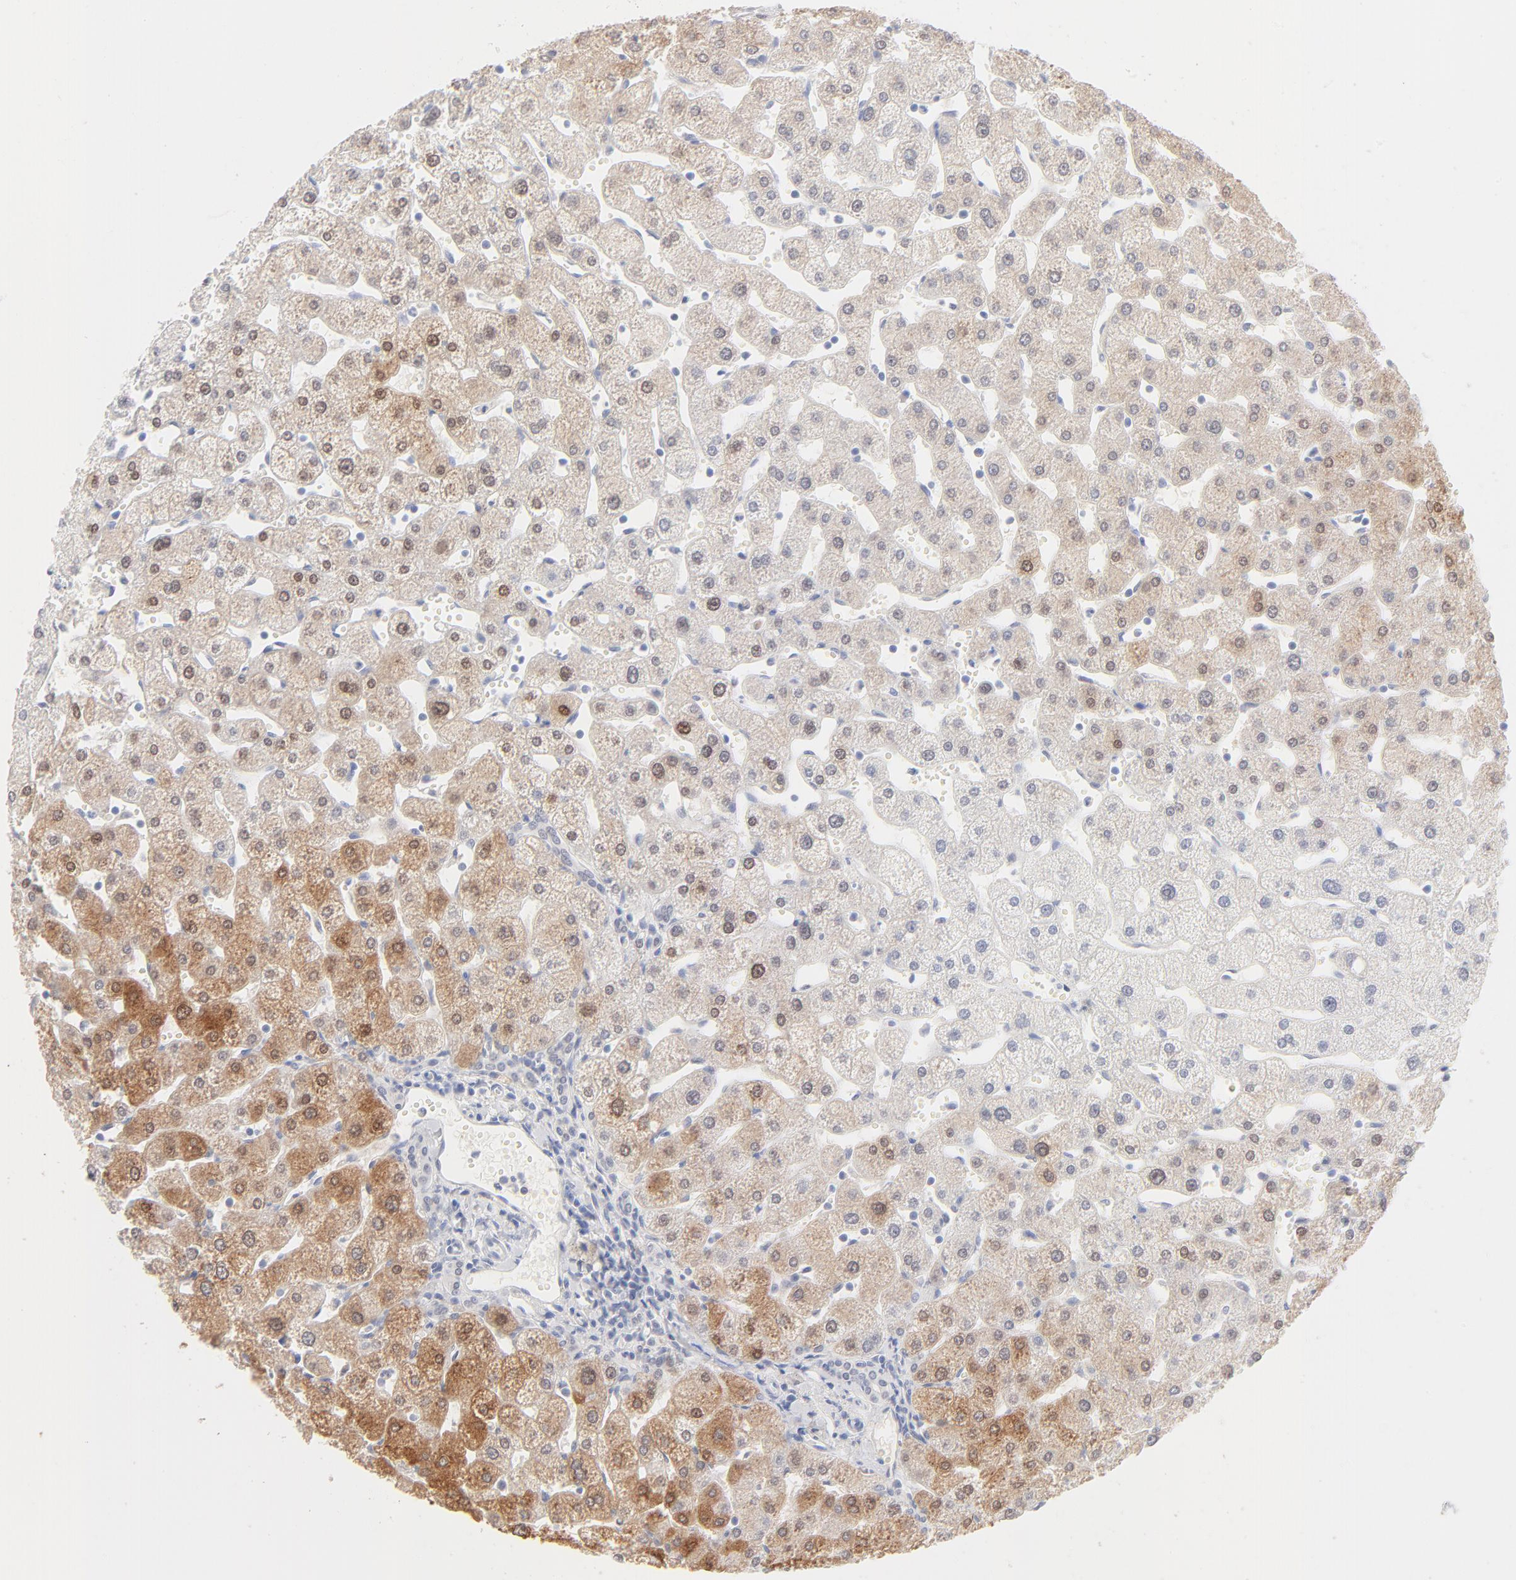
{"staining": {"intensity": "negative", "quantity": "none", "location": "none"}, "tissue": "liver", "cell_type": "Cholangiocytes", "image_type": "normal", "snomed": [{"axis": "morphology", "description": "Normal tissue, NOS"}, {"axis": "topography", "description": "Liver"}], "caption": "Micrograph shows no protein positivity in cholangiocytes of benign liver. The staining was performed using DAB to visualize the protein expression in brown, while the nuclei were stained in blue with hematoxylin (Magnification: 20x).", "gene": "ONECUT1", "patient": {"sex": "male", "age": 67}}